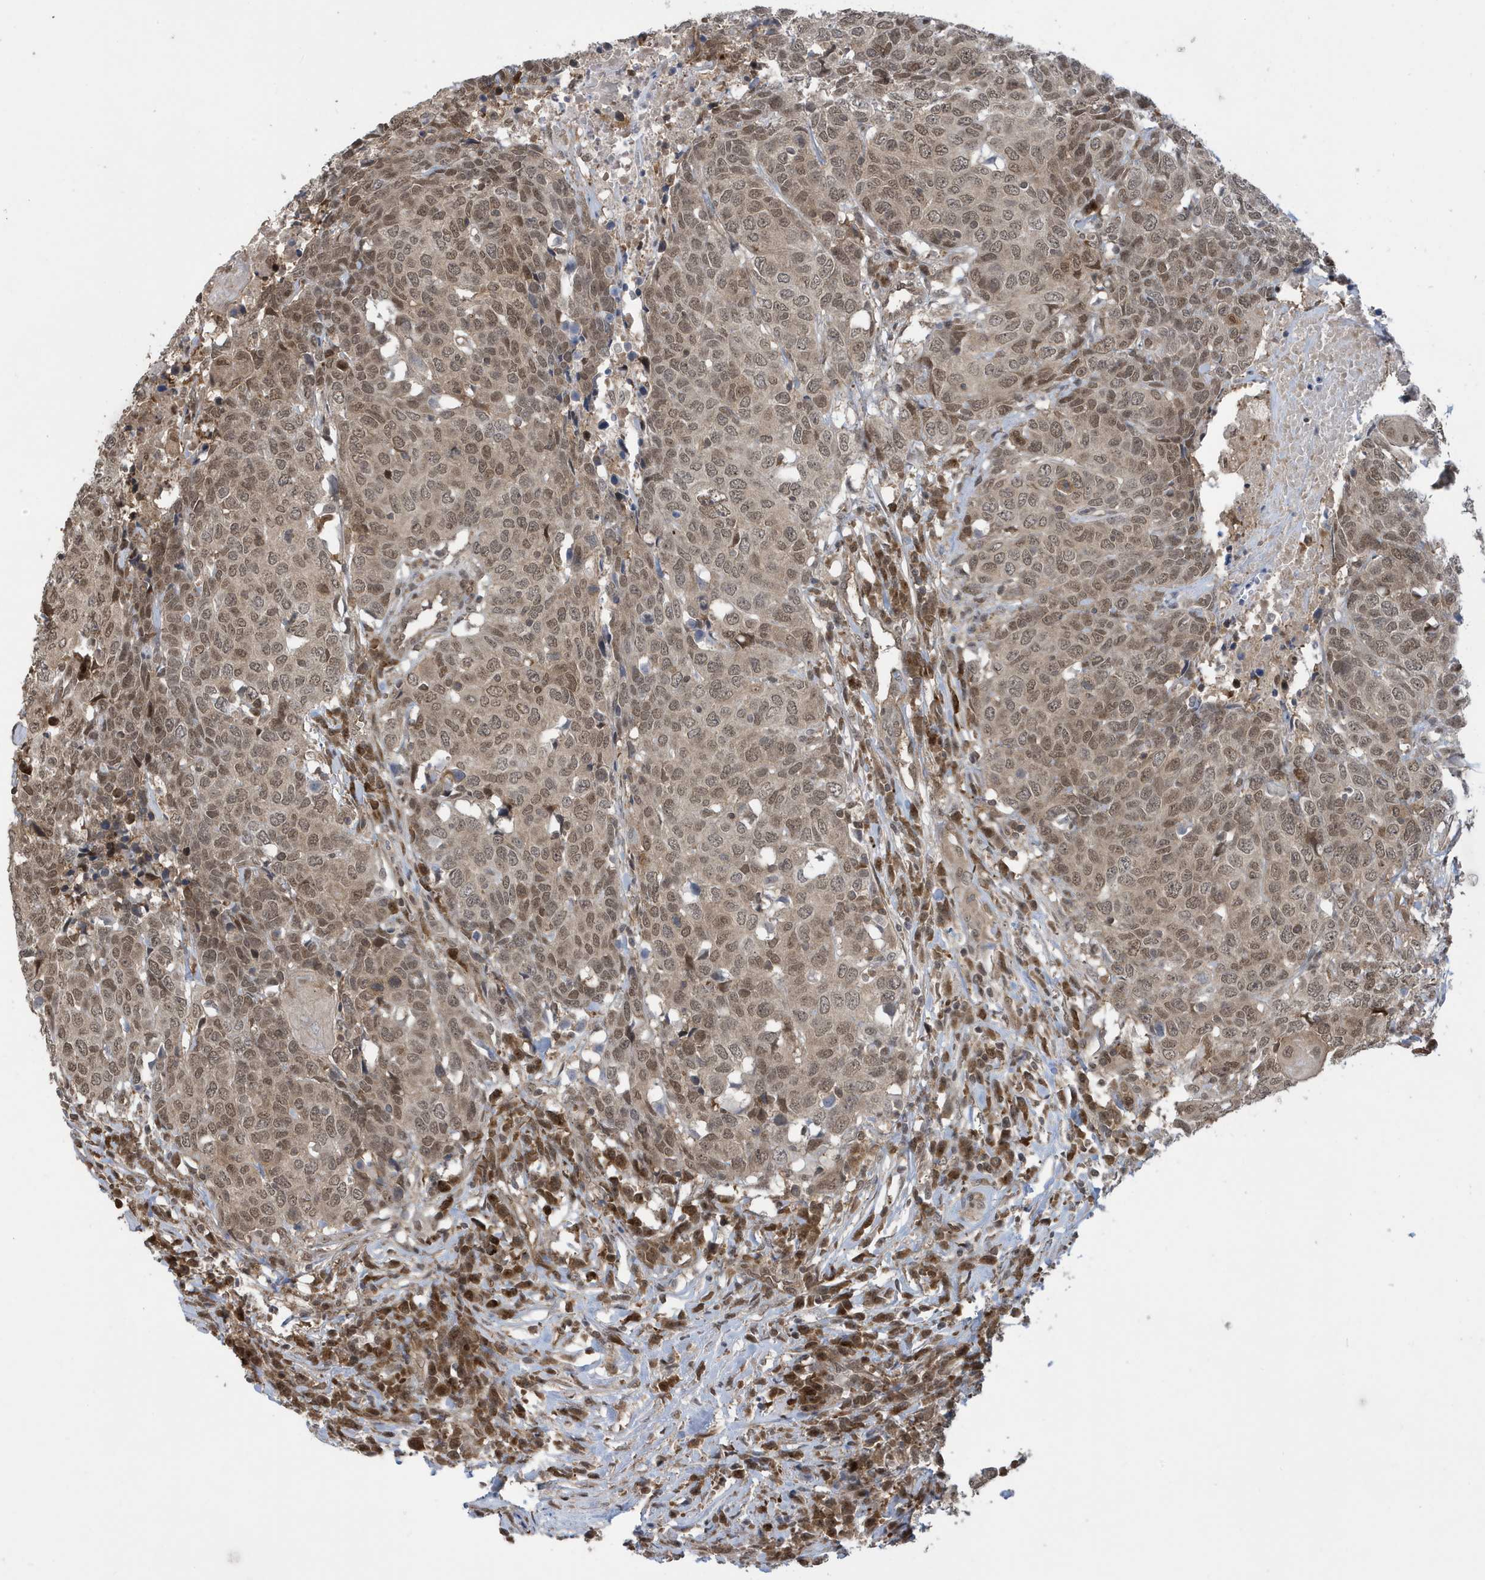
{"staining": {"intensity": "moderate", "quantity": ">75%", "location": "cytoplasmic/membranous,nuclear"}, "tissue": "head and neck cancer", "cell_type": "Tumor cells", "image_type": "cancer", "snomed": [{"axis": "morphology", "description": "Squamous cell carcinoma, NOS"}, {"axis": "topography", "description": "Head-Neck"}], "caption": "Human head and neck cancer (squamous cell carcinoma) stained for a protein (brown) demonstrates moderate cytoplasmic/membranous and nuclear positive positivity in approximately >75% of tumor cells.", "gene": "UBQLN1", "patient": {"sex": "male", "age": 66}}